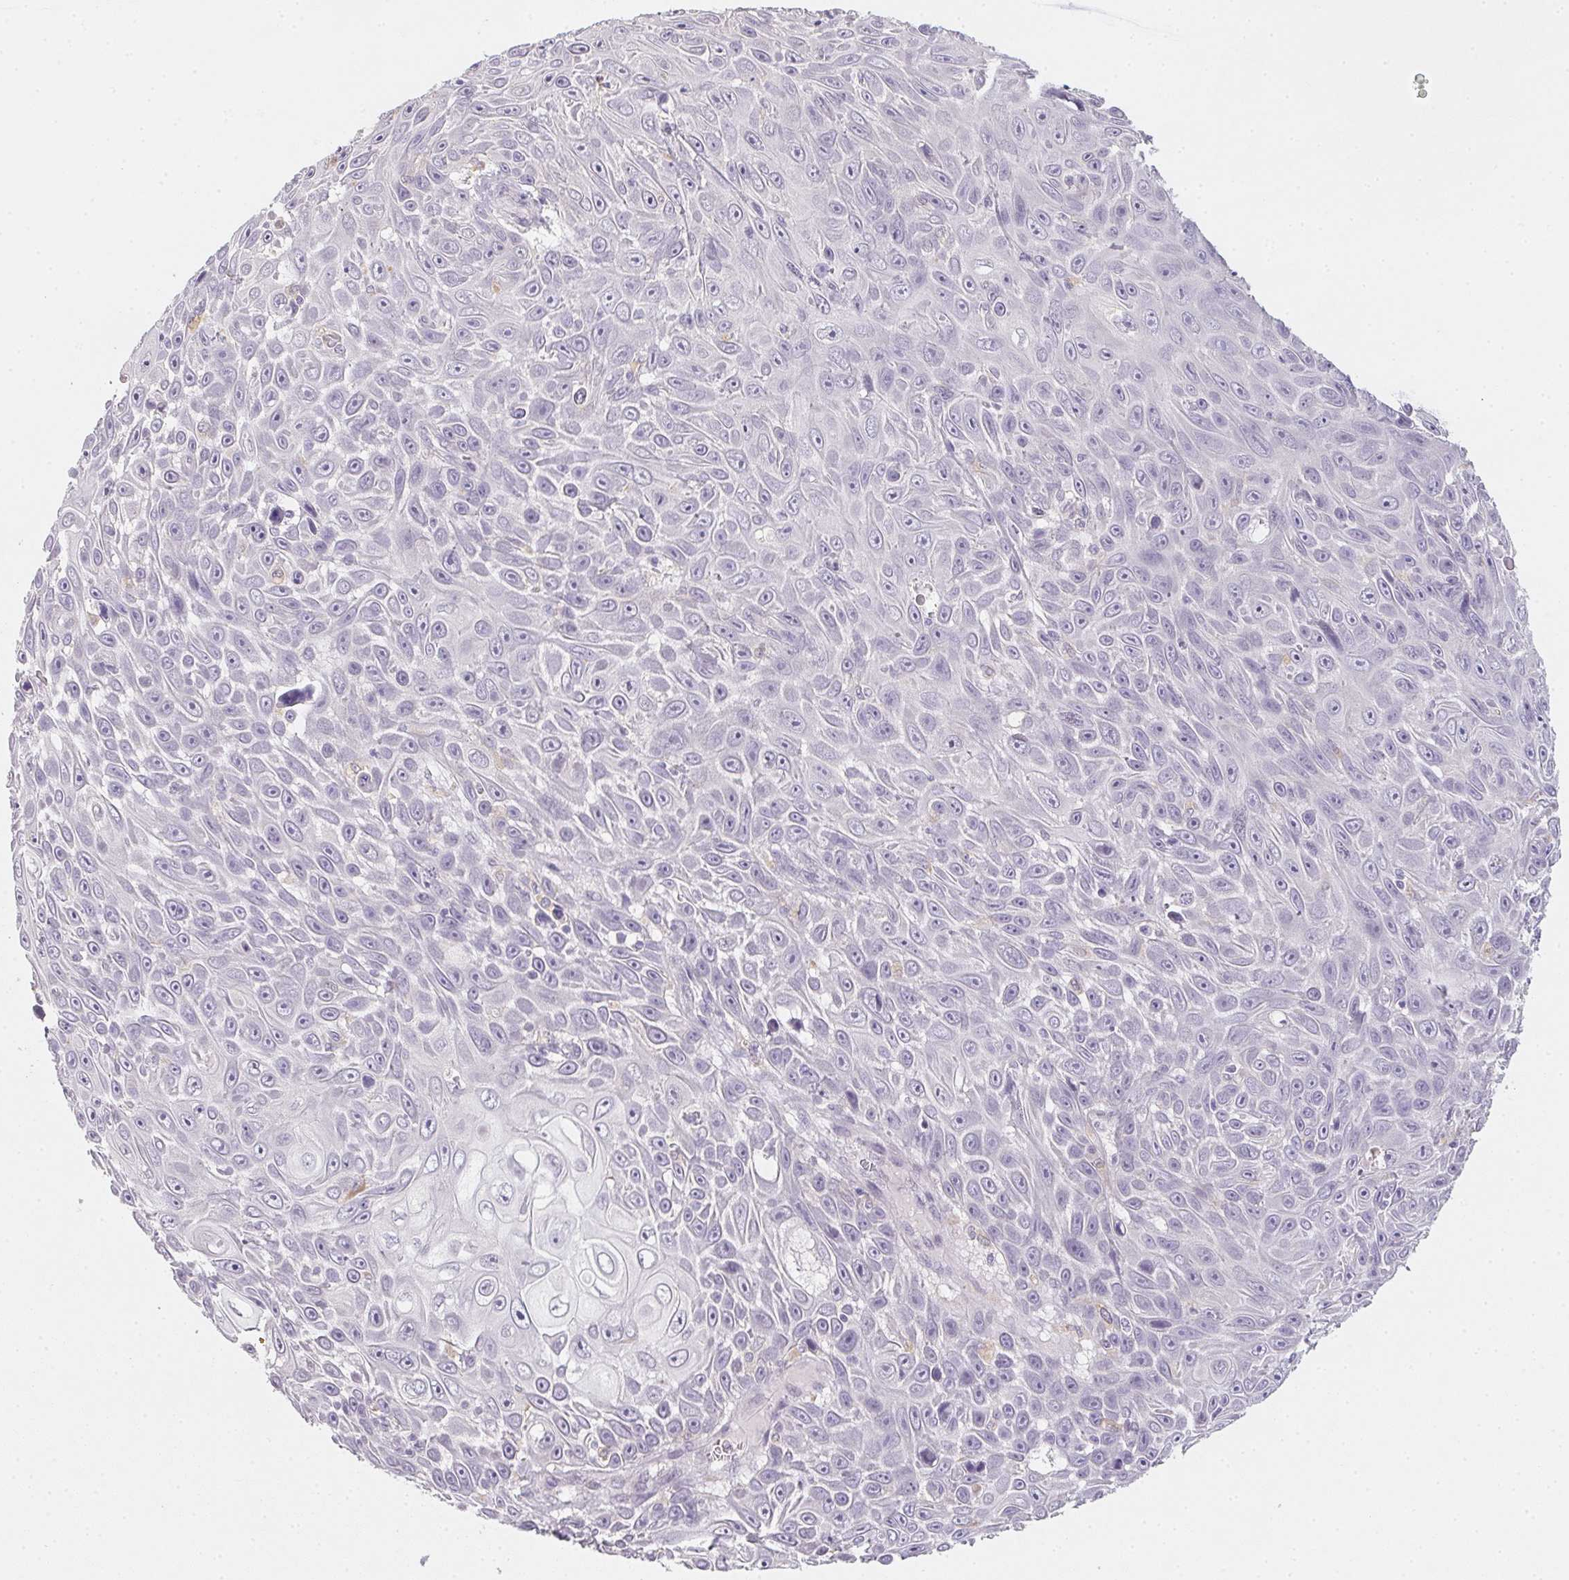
{"staining": {"intensity": "negative", "quantity": "none", "location": "none"}, "tissue": "skin cancer", "cell_type": "Tumor cells", "image_type": "cancer", "snomed": [{"axis": "morphology", "description": "Squamous cell carcinoma, NOS"}, {"axis": "topography", "description": "Skin"}], "caption": "An immunohistochemistry photomicrograph of skin cancer (squamous cell carcinoma) is shown. There is no staining in tumor cells of skin cancer (squamous cell carcinoma).", "gene": "SLC6A18", "patient": {"sex": "male", "age": 82}}